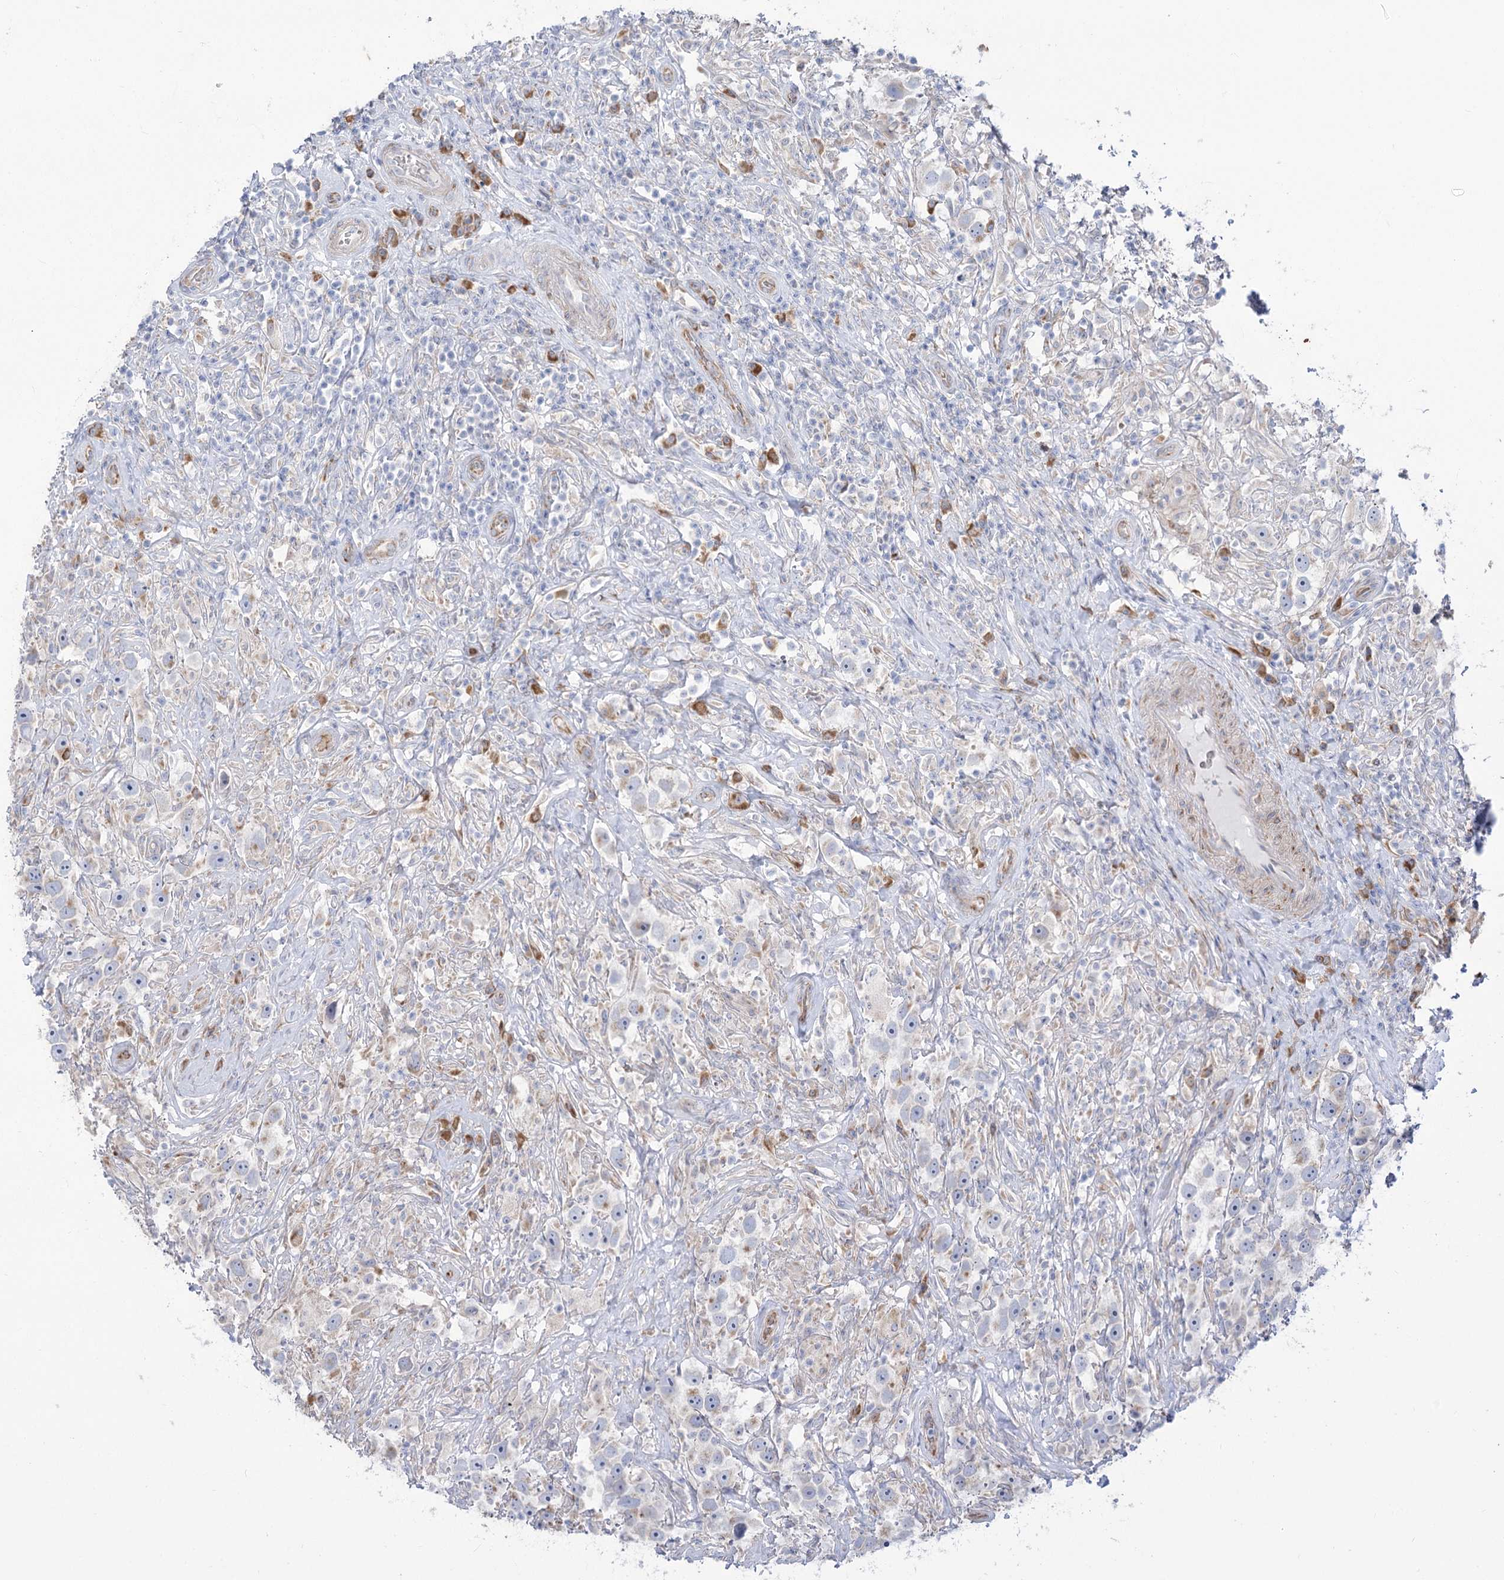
{"staining": {"intensity": "negative", "quantity": "none", "location": "none"}, "tissue": "testis cancer", "cell_type": "Tumor cells", "image_type": "cancer", "snomed": [{"axis": "morphology", "description": "Seminoma, NOS"}, {"axis": "topography", "description": "Testis"}], "caption": "This is an IHC photomicrograph of testis cancer. There is no staining in tumor cells.", "gene": "STT3B", "patient": {"sex": "male", "age": 49}}